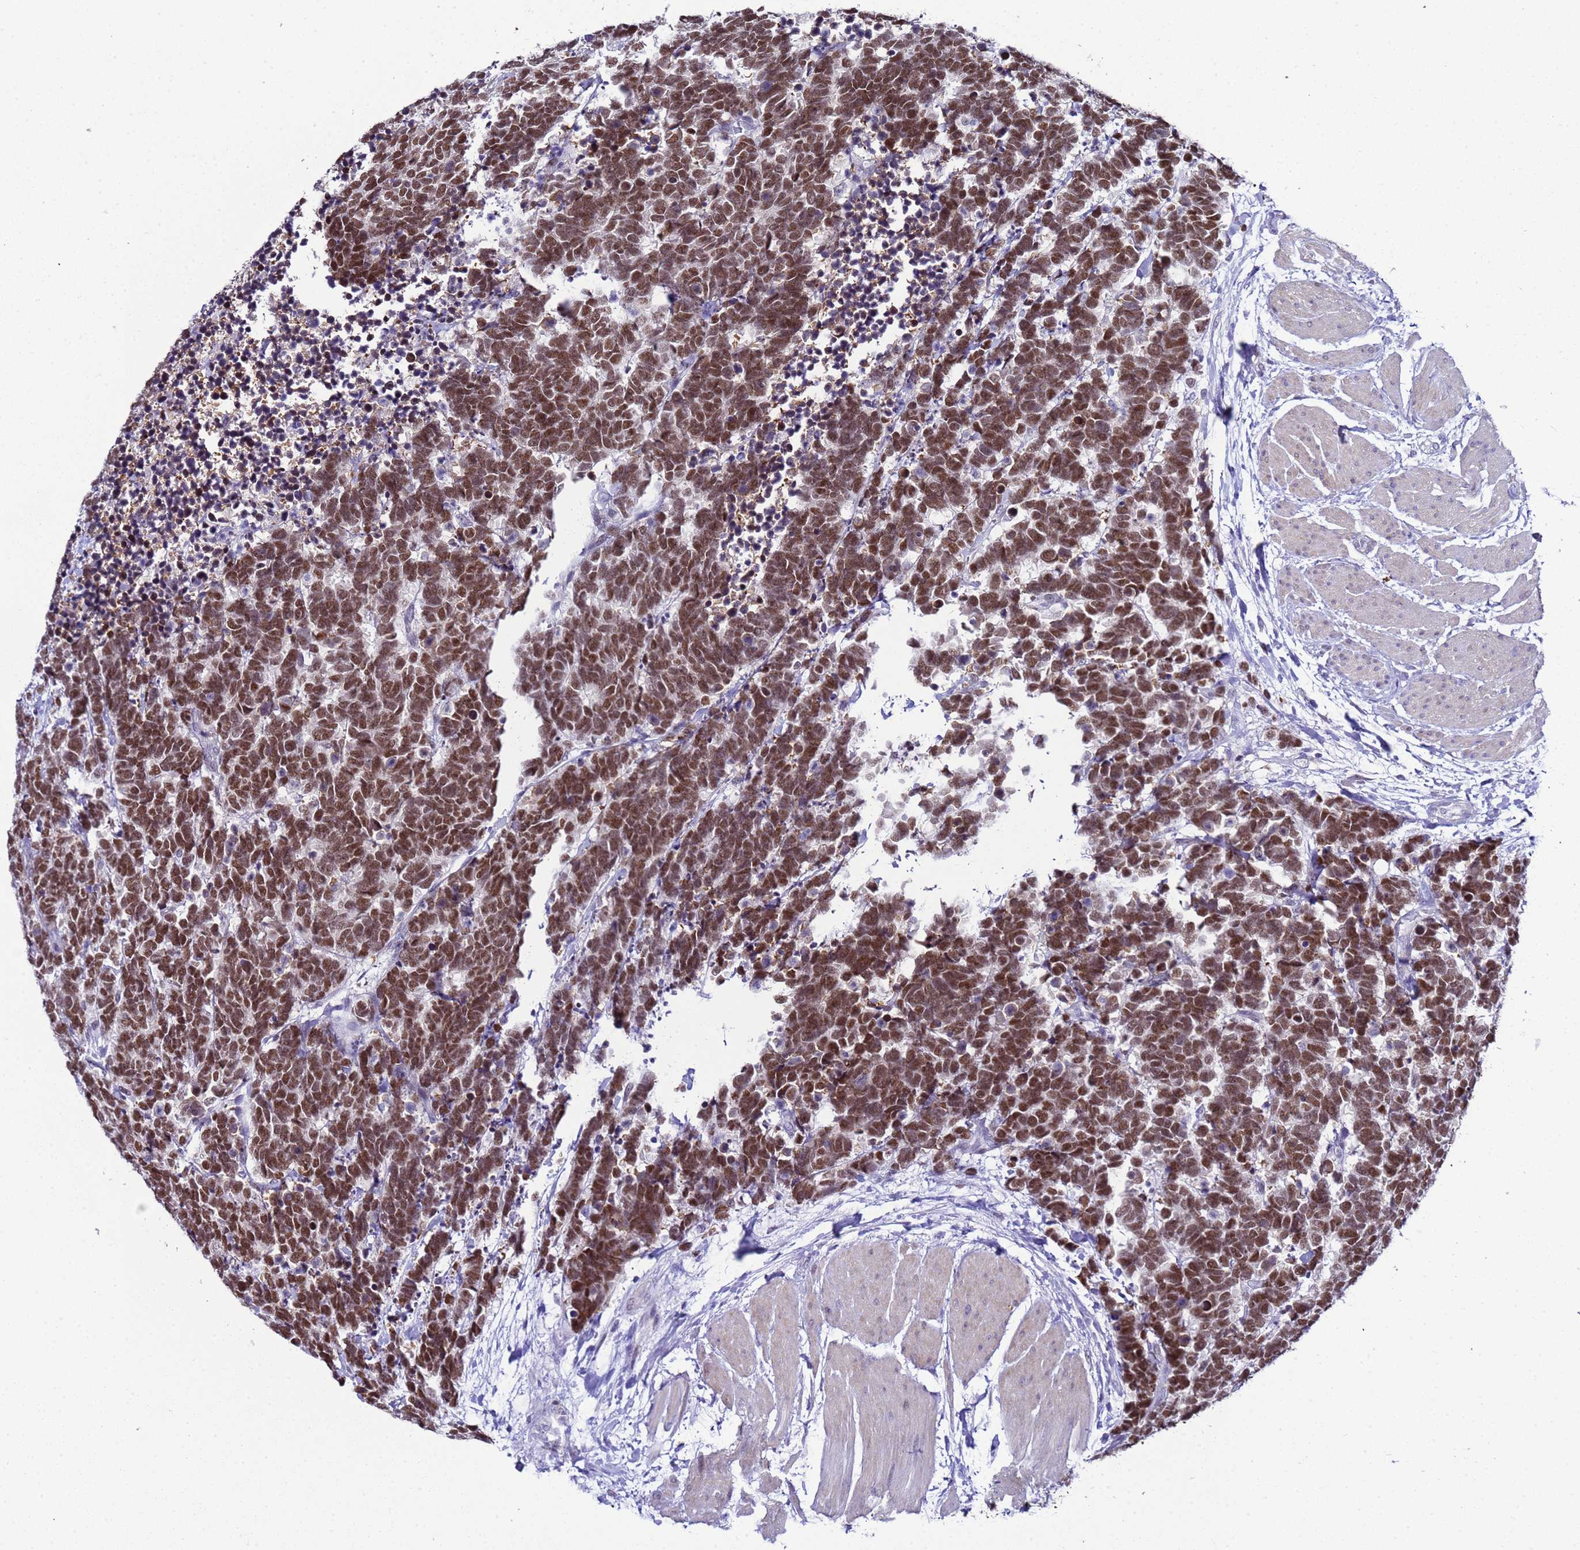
{"staining": {"intensity": "strong", "quantity": ">75%", "location": "nuclear"}, "tissue": "carcinoid", "cell_type": "Tumor cells", "image_type": "cancer", "snomed": [{"axis": "morphology", "description": "Carcinoma, NOS"}, {"axis": "morphology", "description": "Carcinoid, malignant, NOS"}, {"axis": "topography", "description": "Urinary bladder"}], "caption": "Immunohistochemical staining of human carcinoid shows high levels of strong nuclear protein staining in approximately >75% of tumor cells.", "gene": "BCL7A", "patient": {"sex": "male", "age": 57}}